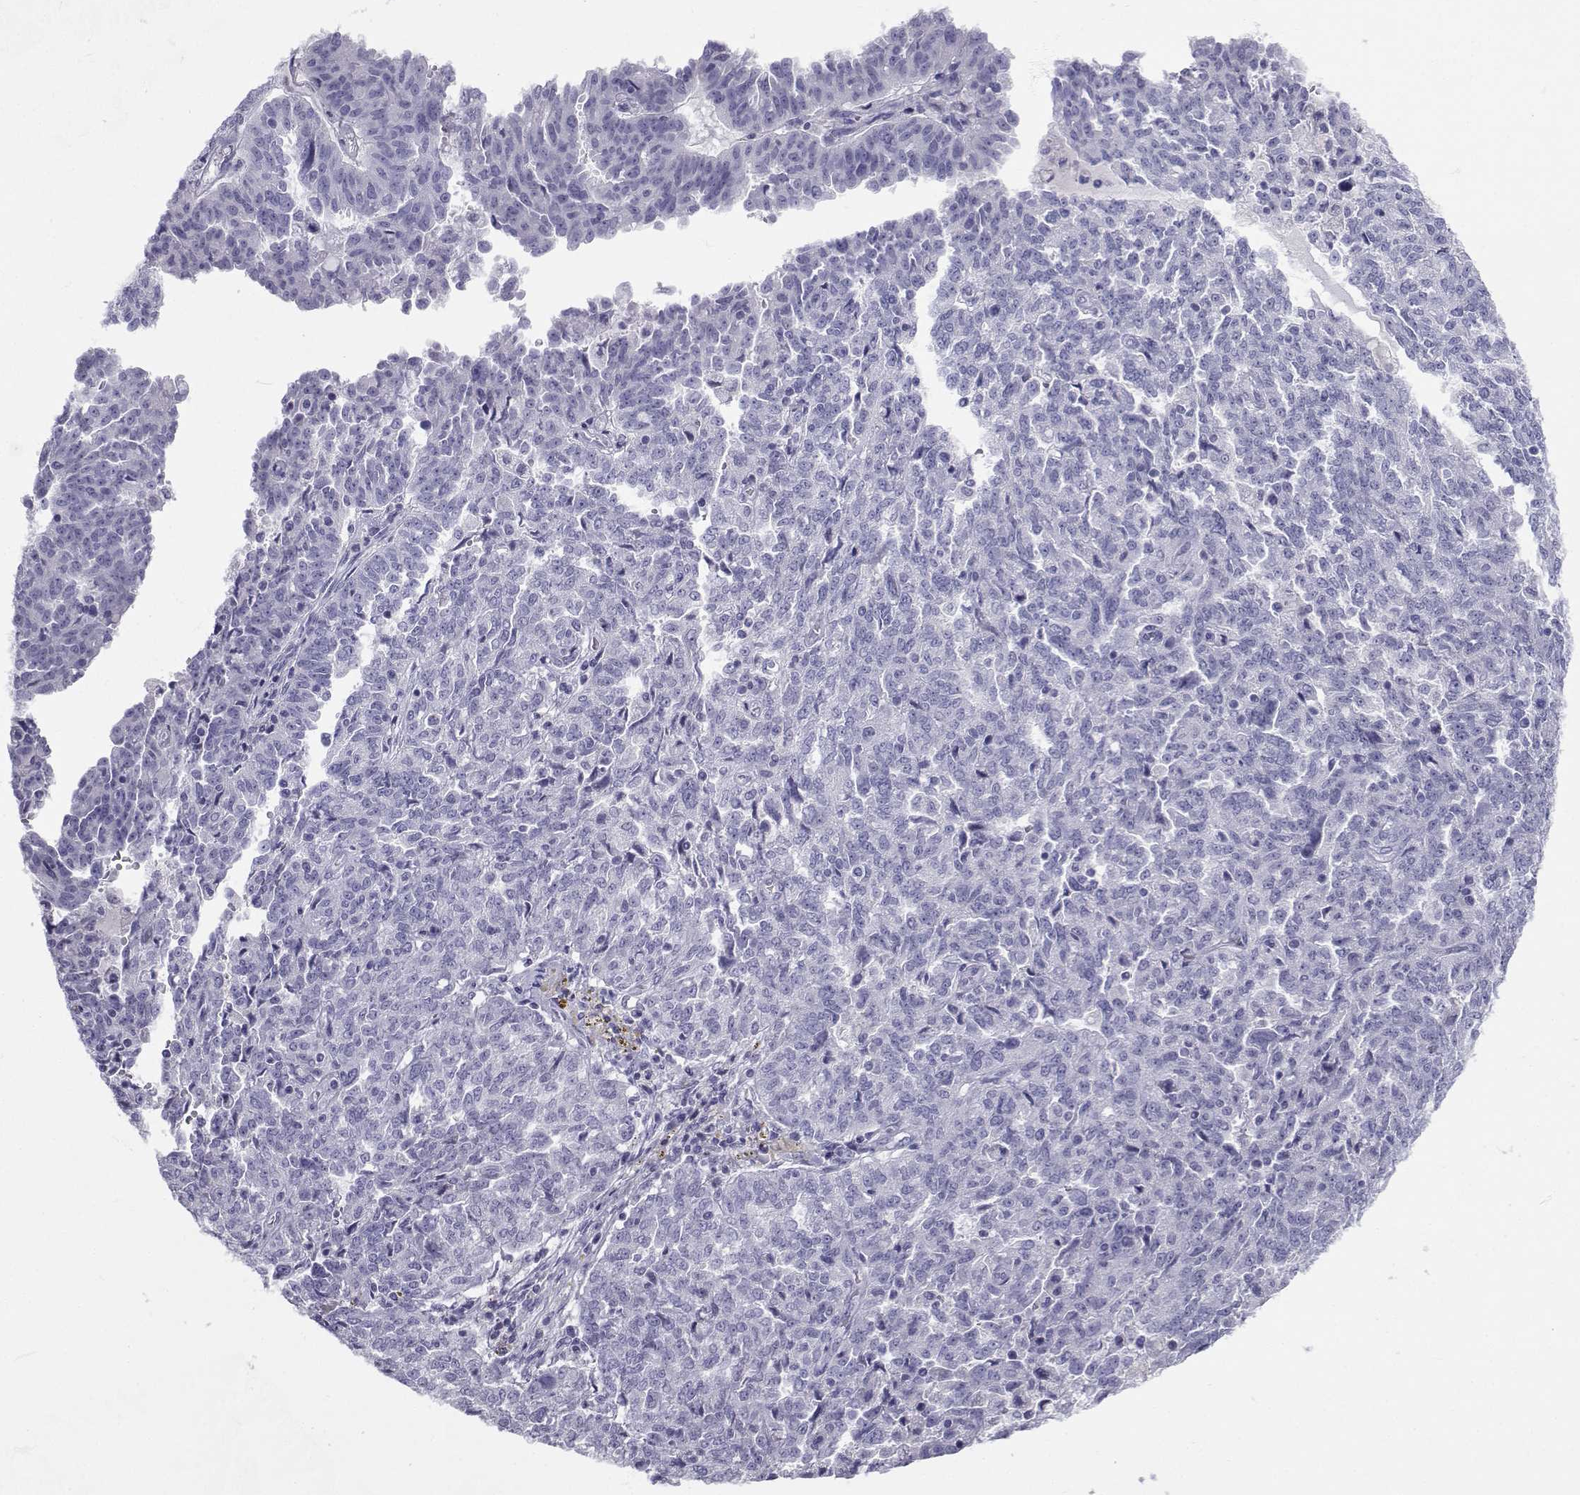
{"staining": {"intensity": "negative", "quantity": "none", "location": "none"}, "tissue": "ovarian cancer", "cell_type": "Tumor cells", "image_type": "cancer", "snomed": [{"axis": "morphology", "description": "Cystadenocarcinoma, serous, NOS"}, {"axis": "topography", "description": "Ovary"}], "caption": "Immunohistochemistry photomicrograph of ovarian cancer stained for a protein (brown), which shows no positivity in tumor cells.", "gene": "SLC6A3", "patient": {"sex": "female", "age": 67}}